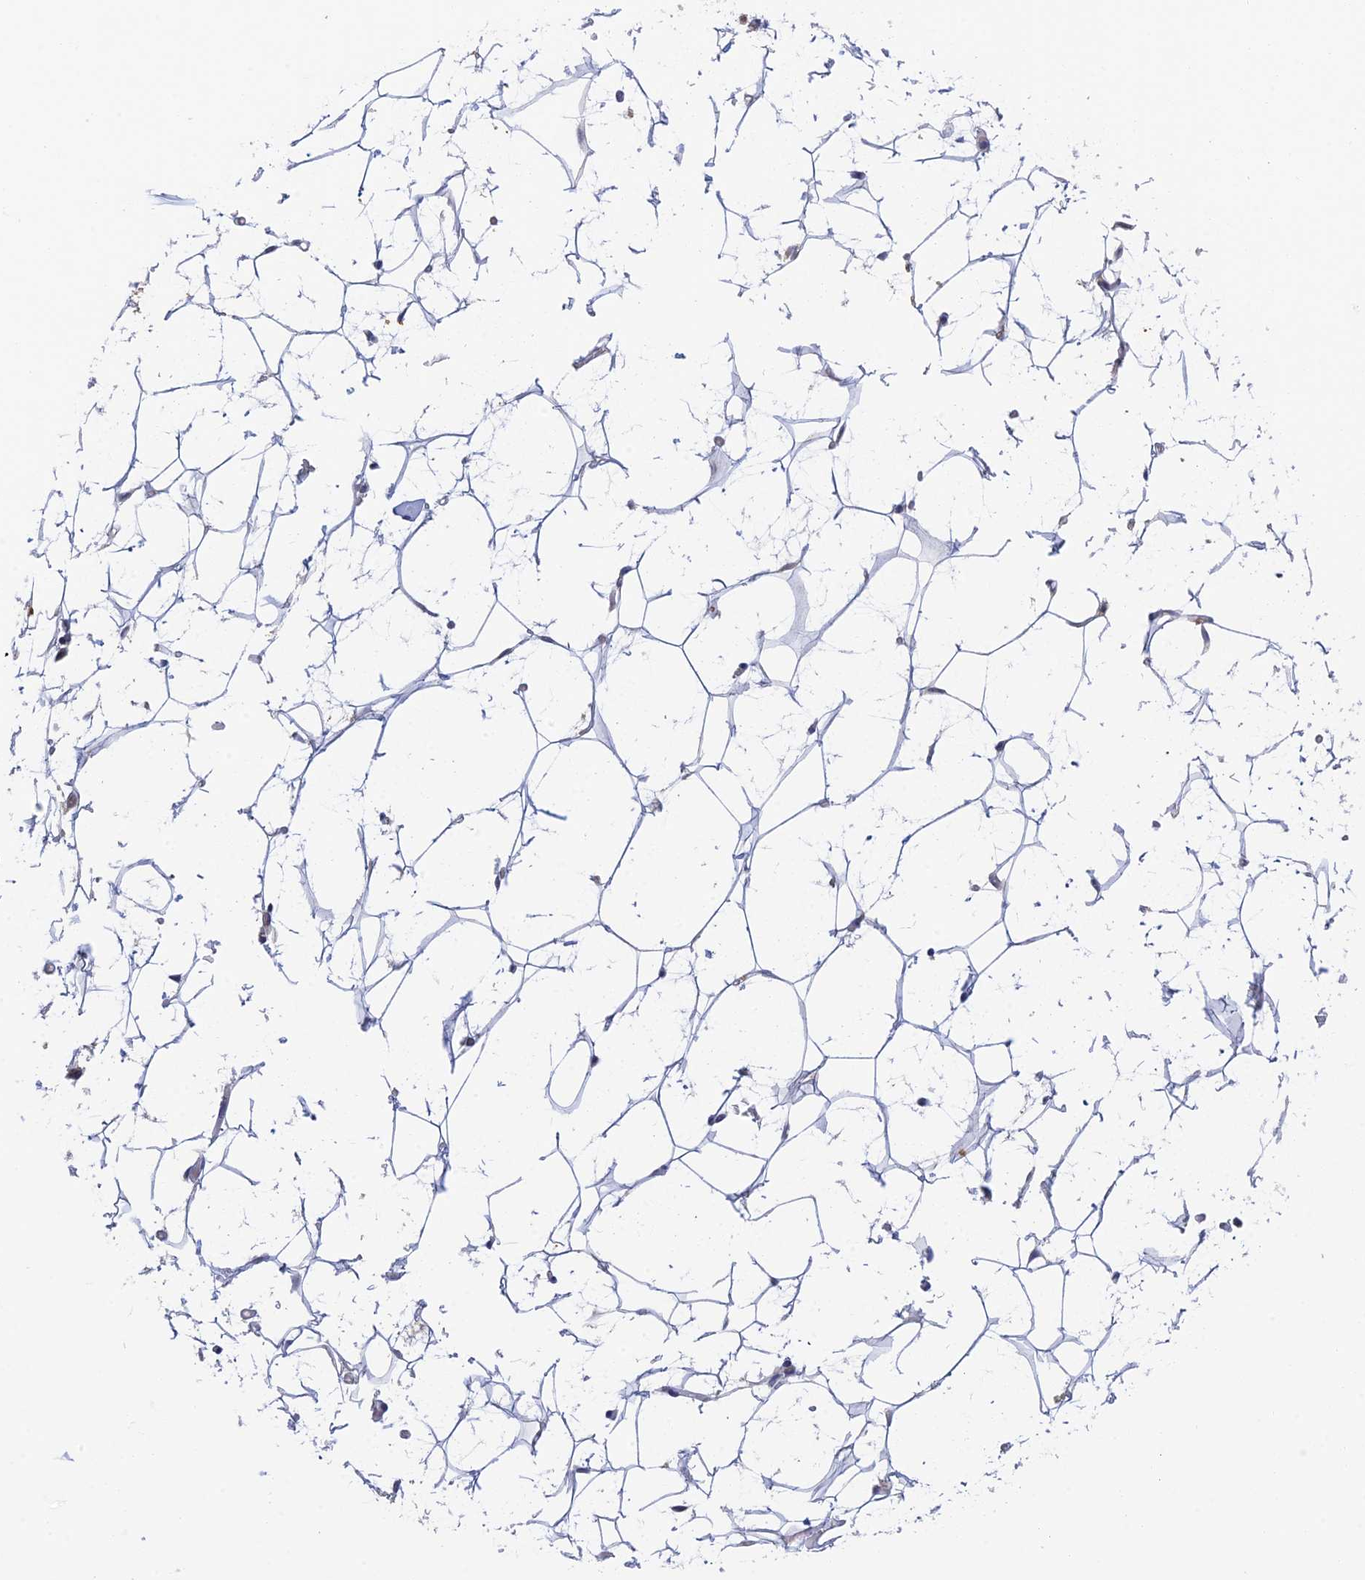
{"staining": {"intensity": "weak", "quantity": "<25%", "location": "cytoplasmic/membranous"}, "tissue": "adipose tissue", "cell_type": "Adipocytes", "image_type": "normal", "snomed": [{"axis": "morphology", "description": "Normal tissue, NOS"}, {"axis": "topography", "description": "Breast"}], "caption": "This is an immunohistochemistry photomicrograph of unremarkable adipose tissue. There is no expression in adipocytes.", "gene": "ZUP1", "patient": {"sex": "female", "age": 26}}